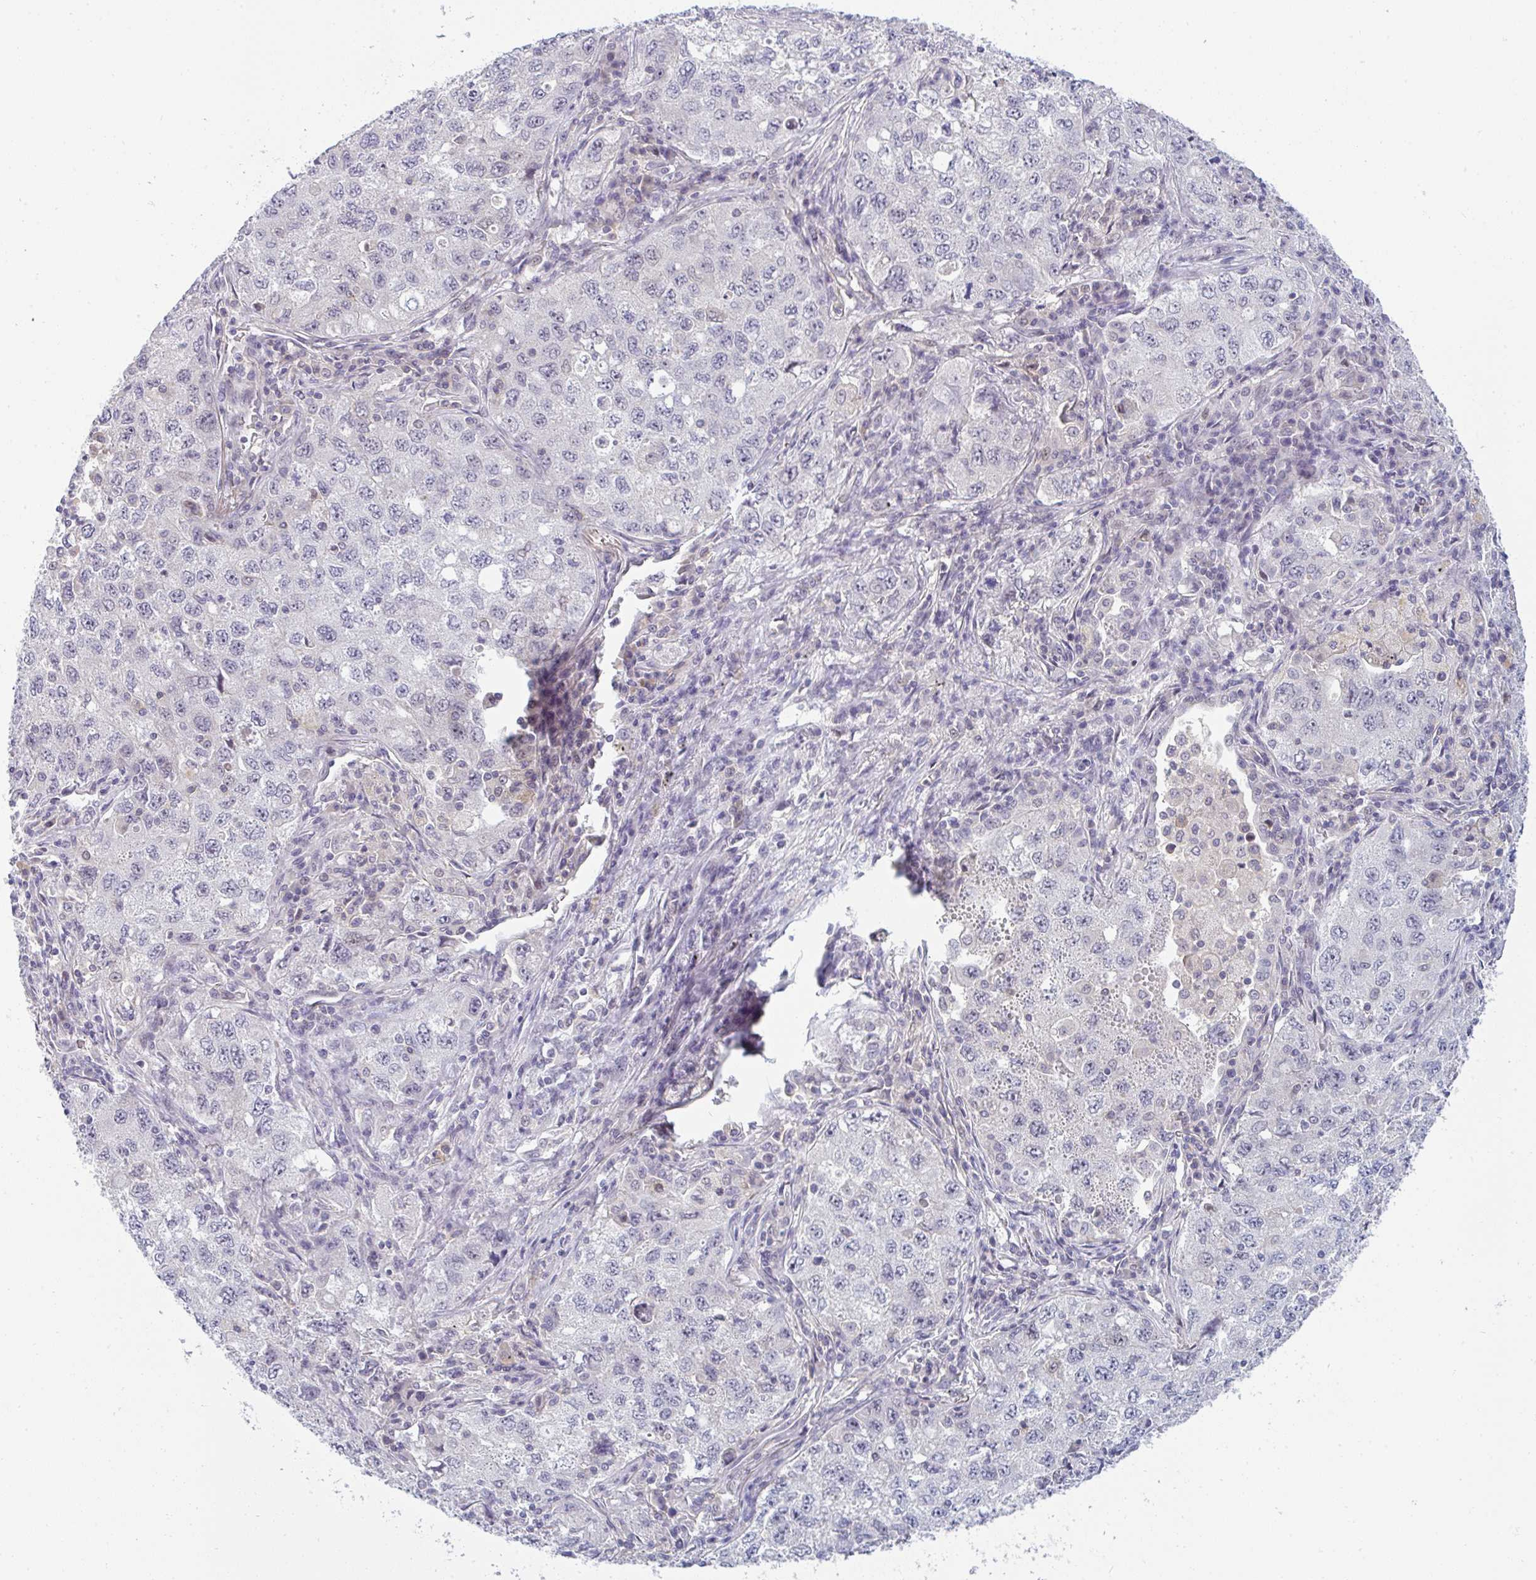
{"staining": {"intensity": "negative", "quantity": "none", "location": "none"}, "tissue": "lung cancer", "cell_type": "Tumor cells", "image_type": "cancer", "snomed": [{"axis": "morphology", "description": "Adenocarcinoma, NOS"}, {"axis": "topography", "description": "Lung"}], "caption": "Lung adenocarcinoma was stained to show a protein in brown. There is no significant expression in tumor cells. (DAB (3,3'-diaminobenzidine) IHC visualized using brightfield microscopy, high magnification).", "gene": "PPFIA4", "patient": {"sex": "female", "age": 57}}